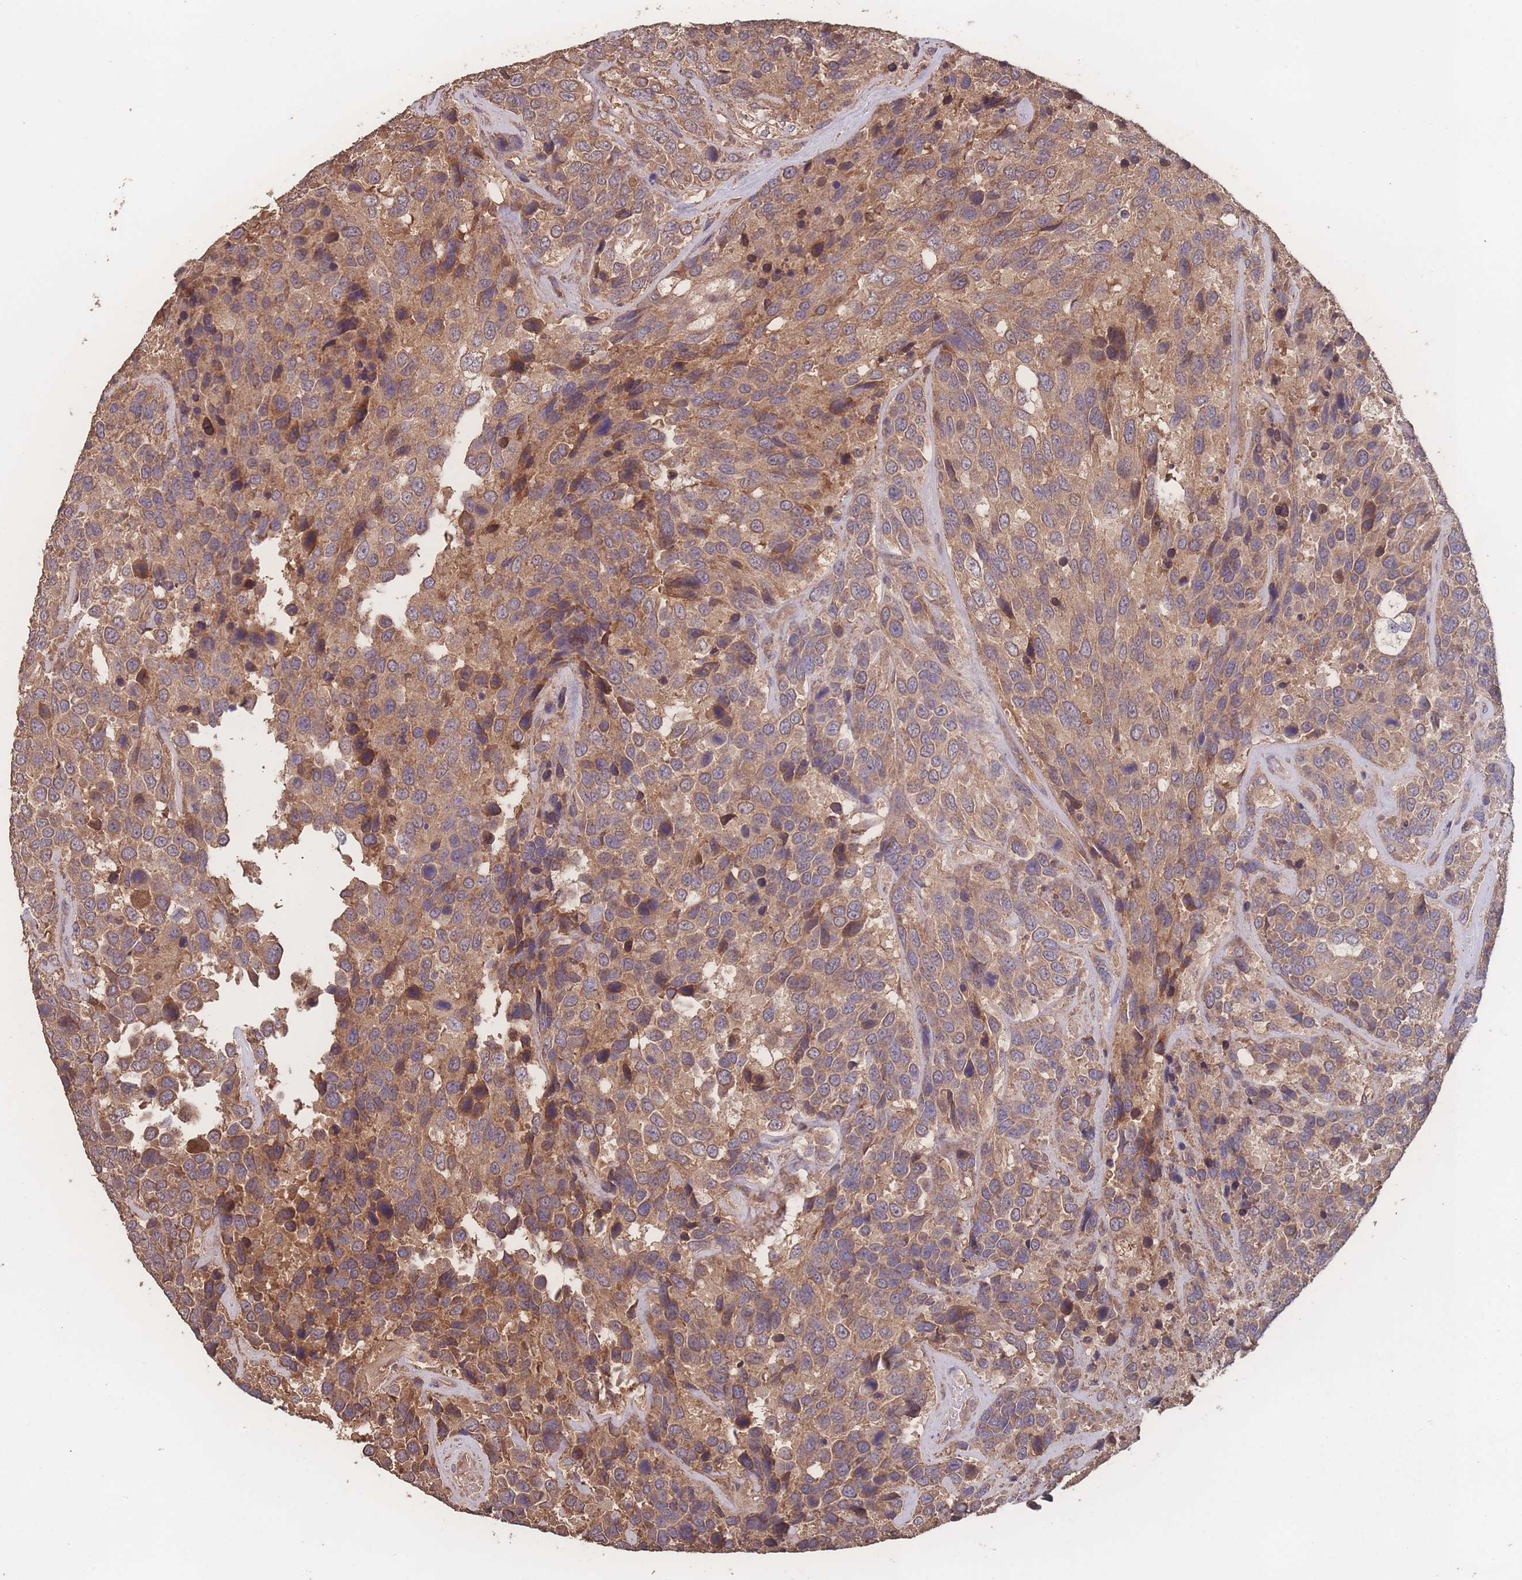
{"staining": {"intensity": "moderate", "quantity": ">75%", "location": "cytoplasmic/membranous"}, "tissue": "urothelial cancer", "cell_type": "Tumor cells", "image_type": "cancer", "snomed": [{"axis": "morphology", "description": "Urothelial carcinoma, High grade"}, {"axis": "topography", "description": "Urinary bladder"}], "caption": "Human urothelial cancer stained with a protein marker reveals moderate staining in tumor cells.", "gene": "ATXN10", "patient": {"sex": "female", "age": 70}}